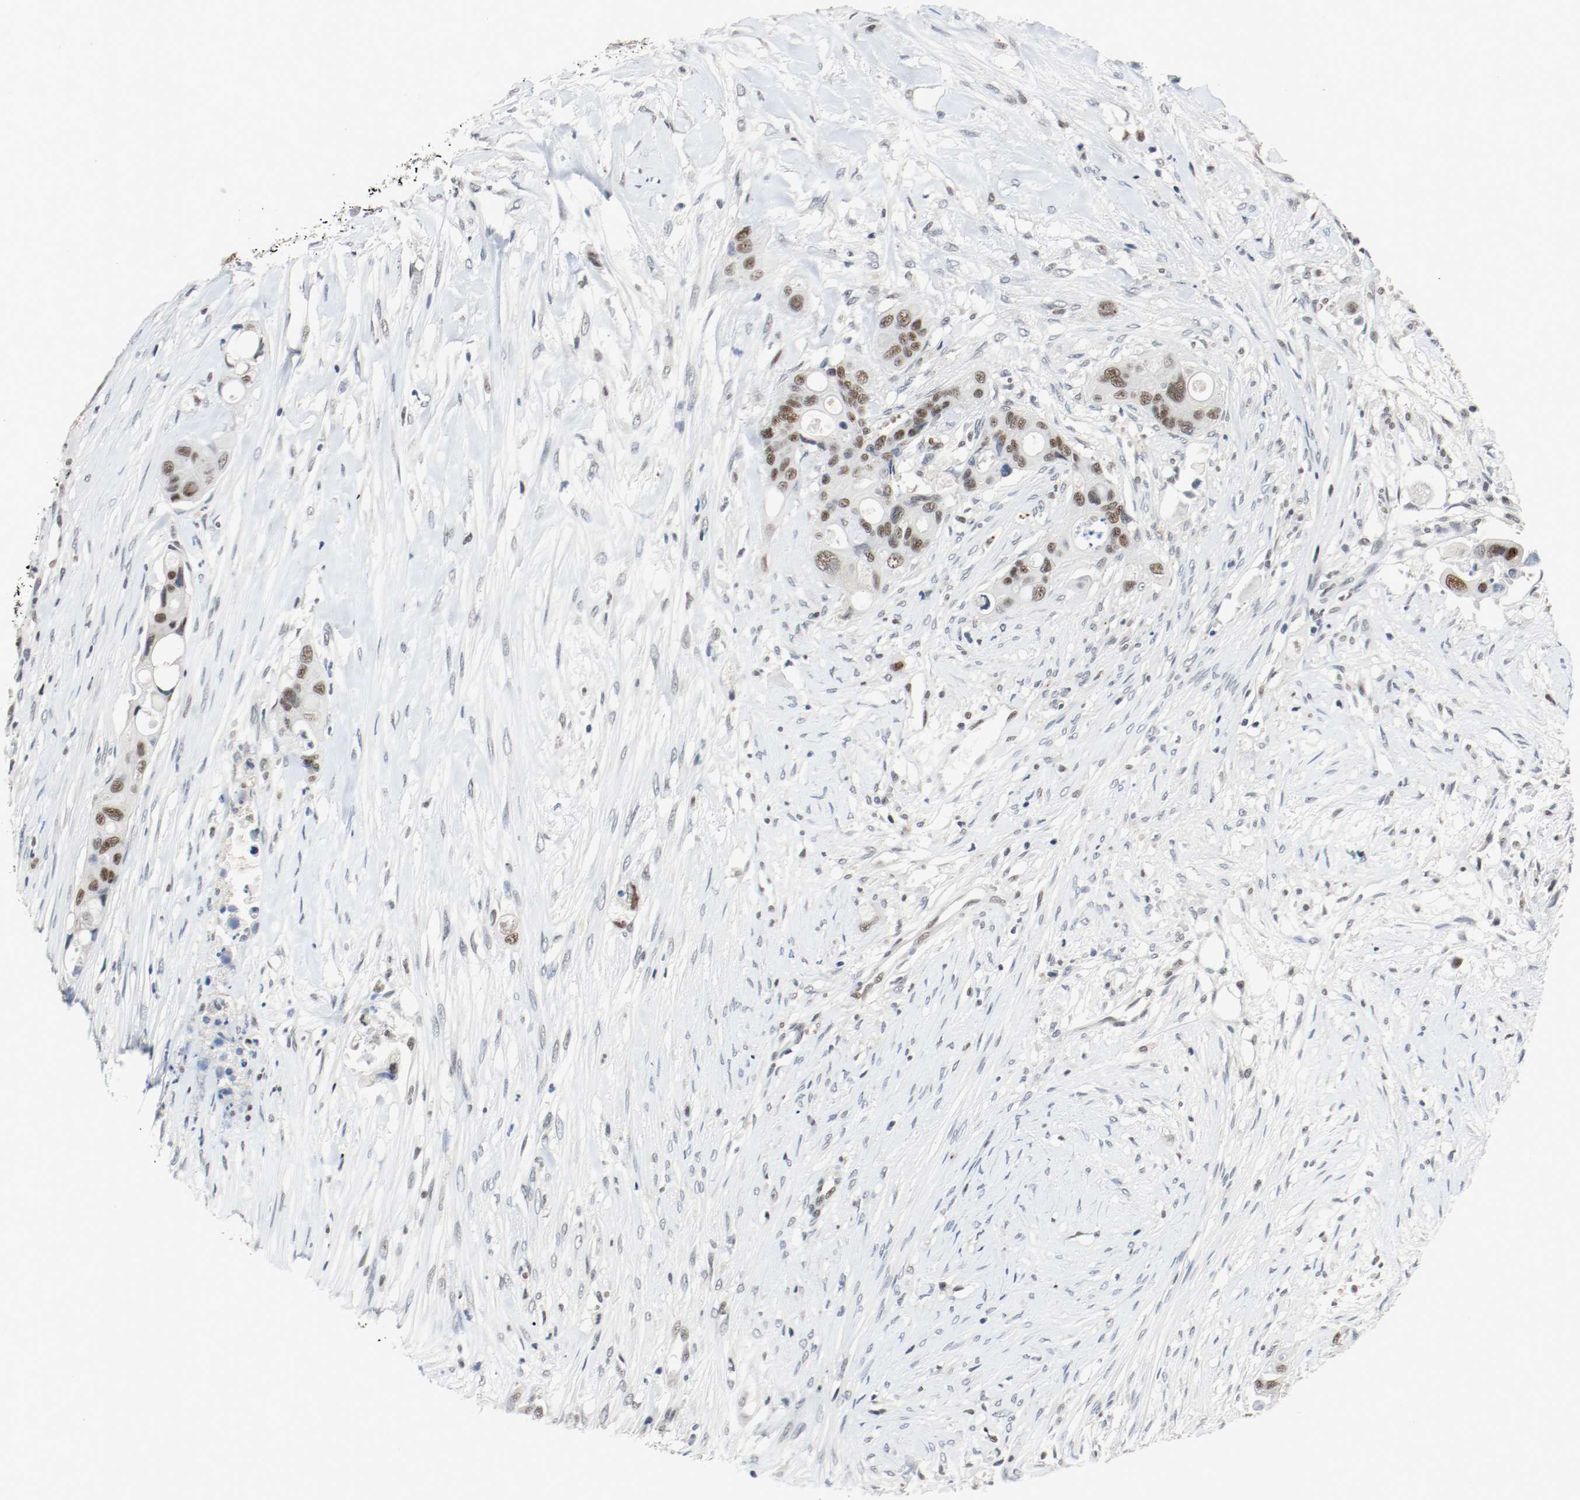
{"staining": {"intensity": "strong", "quantity": ">75%", "location": "nuclear"}, "tissue": "colorectal cancer", "cell_type": "Tumor cells", "image_type": "cancer", "snomed": [{"axis": "morphology", "description": "Adenocarcinoma, NOS"}, {"axis": "topography", "description": "Colon"}], "caption": "Colorectal cancer (adenocarcinoma) stained for a protein (brown) shows strong nuclear positive staining in approximately >75% of tumor cells.", "gene": "ASH1L", "patient": {"sex": "female", "age": 57}}